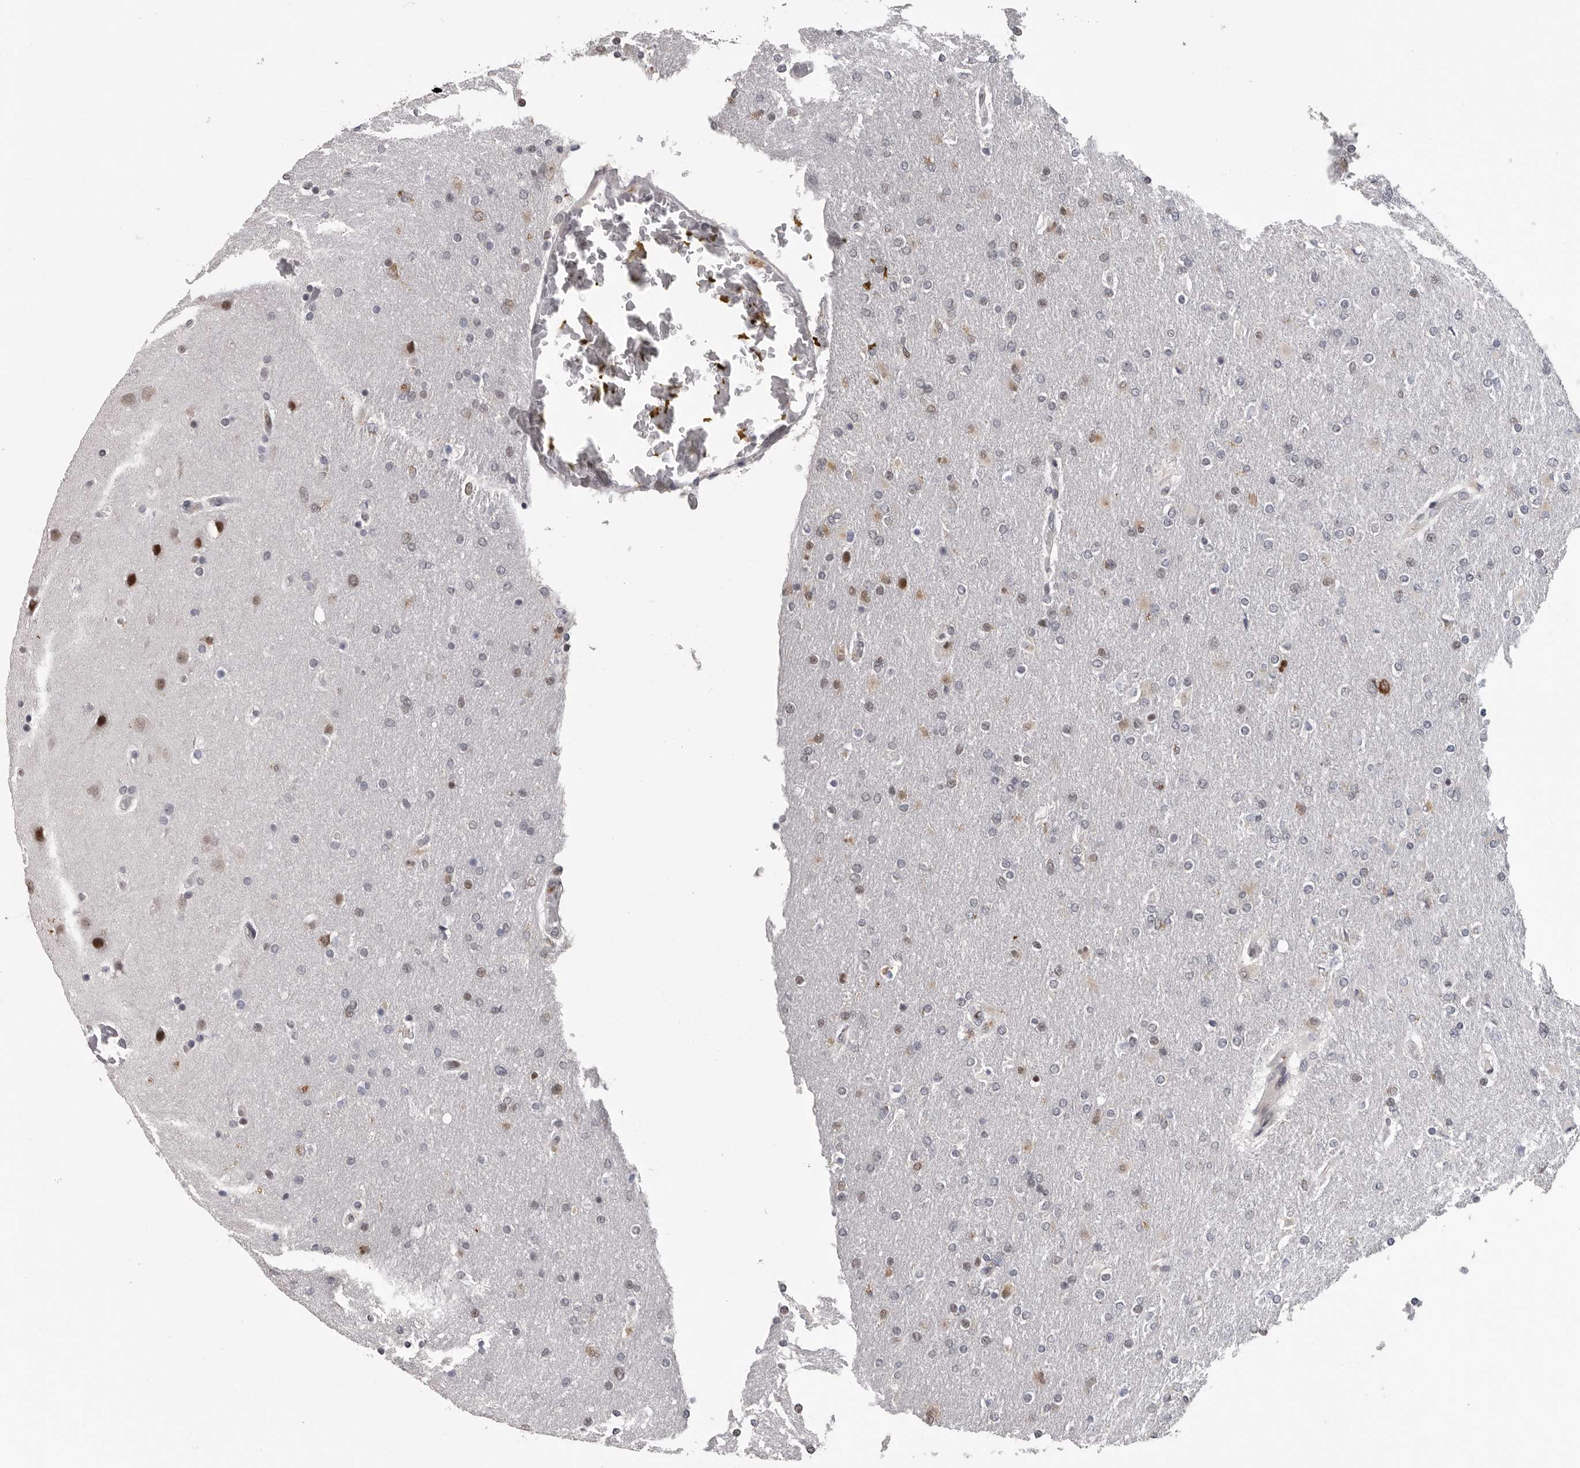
{"staining": {"intensity": "negative", "quantity": "none", "location": "none"}, "tissue": "glioma", "cell_type": "Tumor cells", "image_type": "cancer", "snomed": [{"axis": "morphology", "description": "Glioma, malignant, High grade"}, {"axis": "topography", "description": "Cerebral cortex"}], "caption": "There is no significant staining in tumor cells of malignant glioma (high-grade).", "gene": "RALGPS2", "patient": {"sex": "female", "age": 36}}